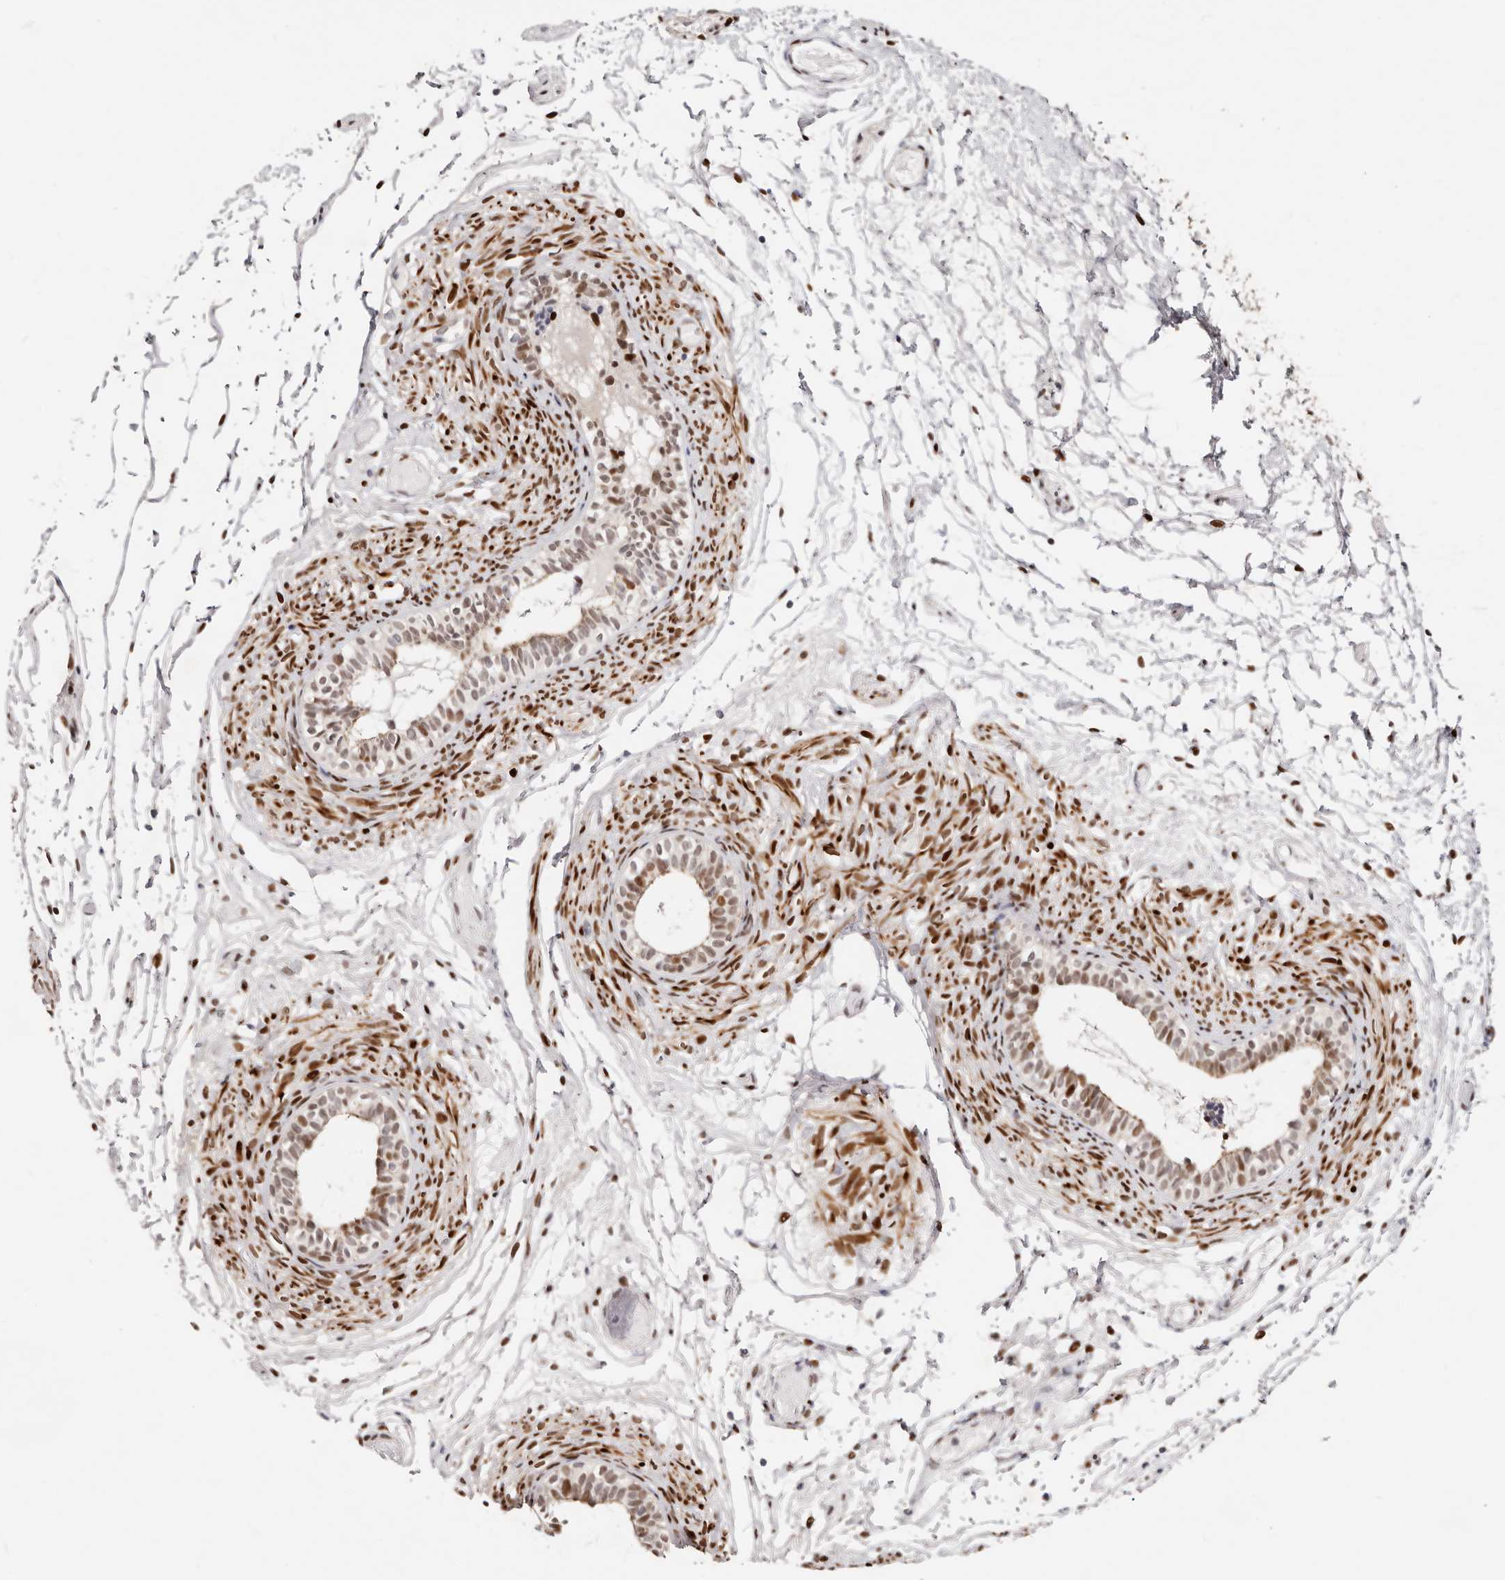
{"staining": {"intensity": "moderate", "quantity": "25%-75%", "location": "cytoplasmic/membranous"}, "tissue": "epididymis", "cell_type": "Glandular cells", "image_type": "normal", "snomed": [{"axis": "morphology", "description": "Normal tissue, NOS"}, {"axis": "topography", "description": "Epididymis"}], "caption": "A medium amount of moderate cytoplasmic/membranous expression is seen in about 25%-75% of glandular cells in benign epididymis. (DAB (3,3'-diaminobenzidine) IHC, brown staining for protein, blue staining for nuclei).", "gene": "IQGAP3", "patient": {"sex": "male", "age": 5}}